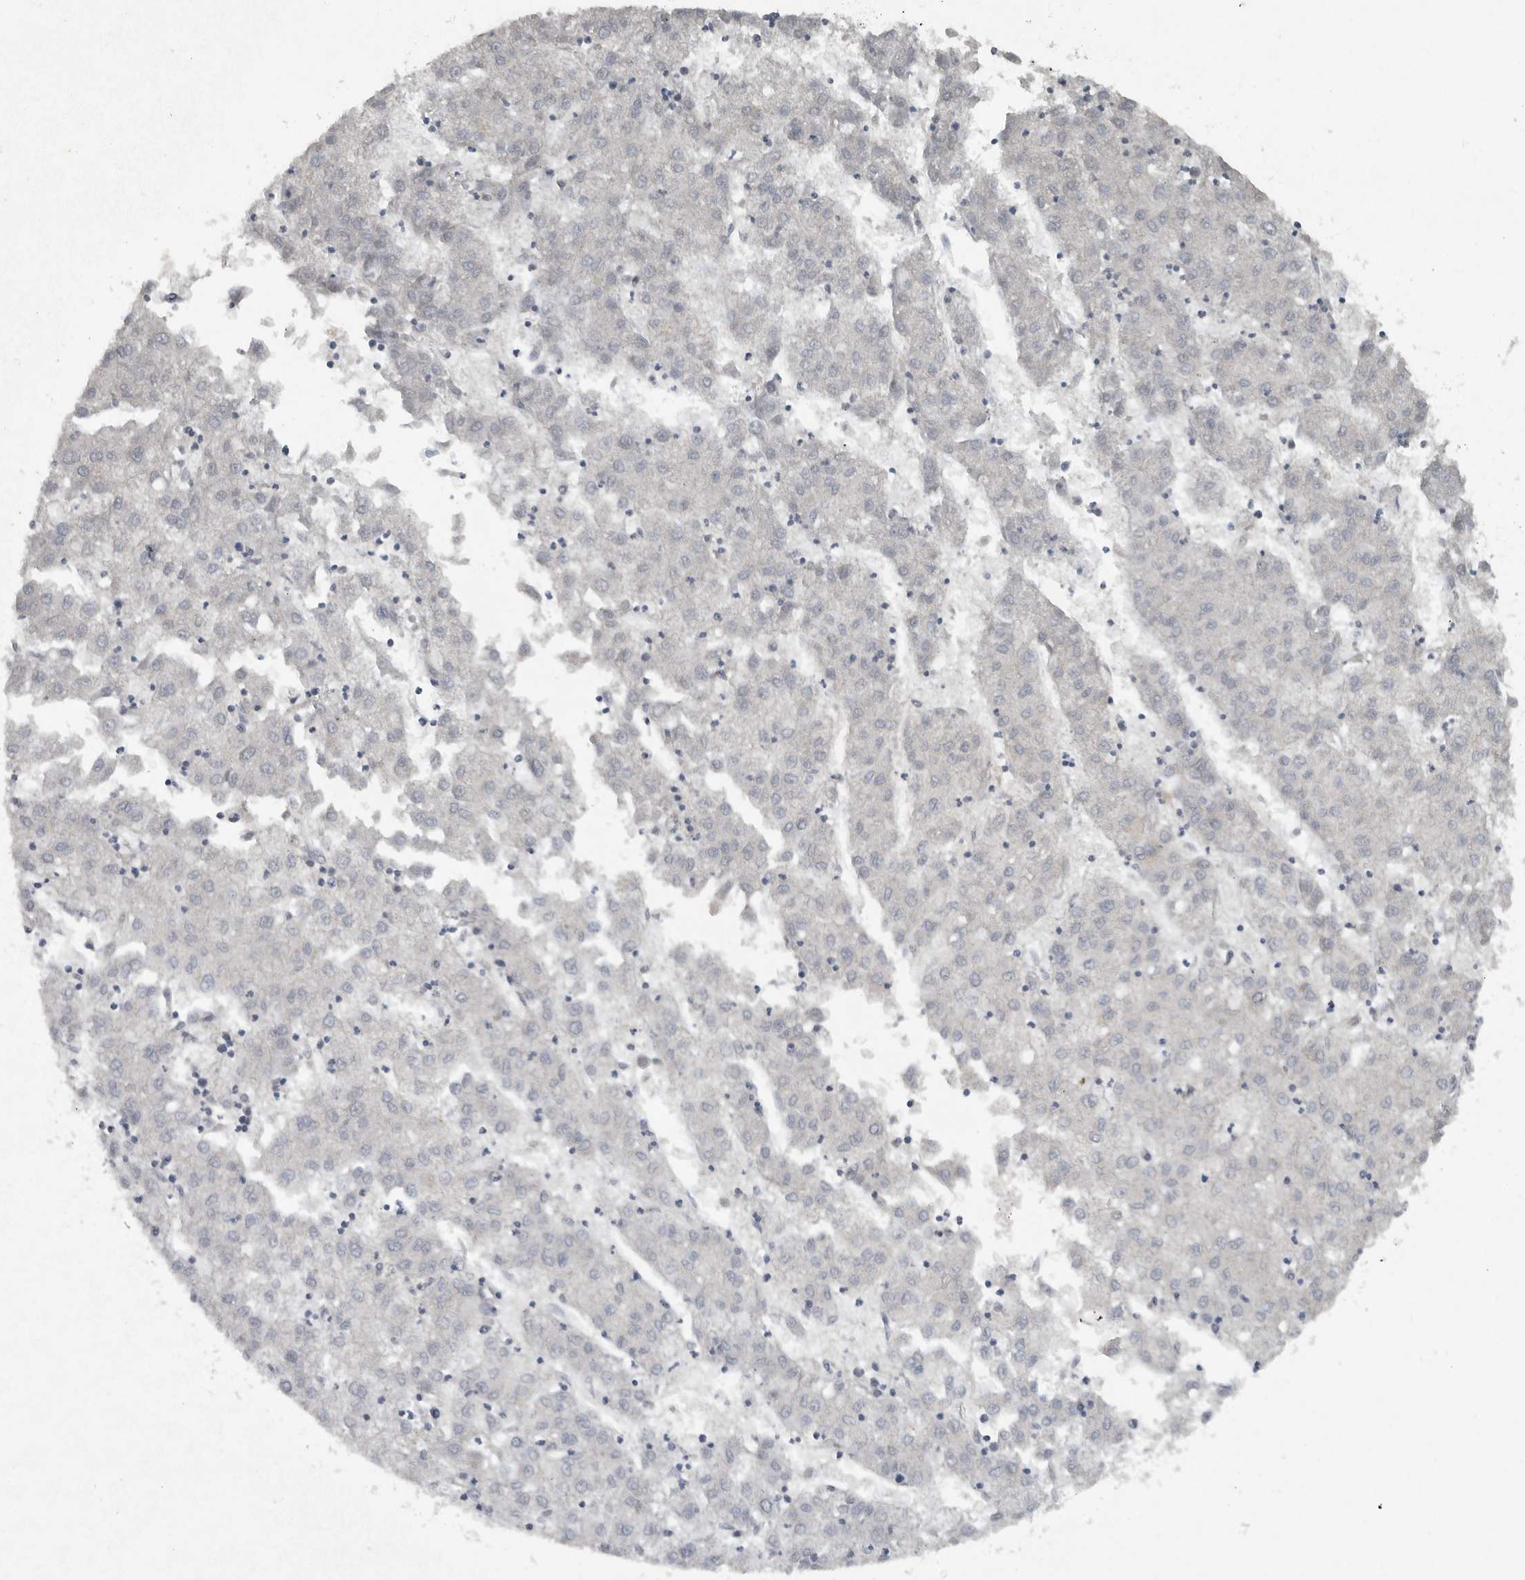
{"staining": {"intensity": "negative", "quantity": "none", "location": "none"}, "tissue": "liver cancer", "cell_type": "Tumor cells", "image_type": "cancer", "snomed": [{"axis": "morphology", "description": "Carcinoma, Hepatocellular, NOS"}, {"axis": "topography", "description": "Liver"}], "caption": "This is an IHC image of human liver hepatocellular carcinoma. There is no positivity in tumor cells.", "gene": "IL20", "patient": {"sex": "male", "age": 72}}